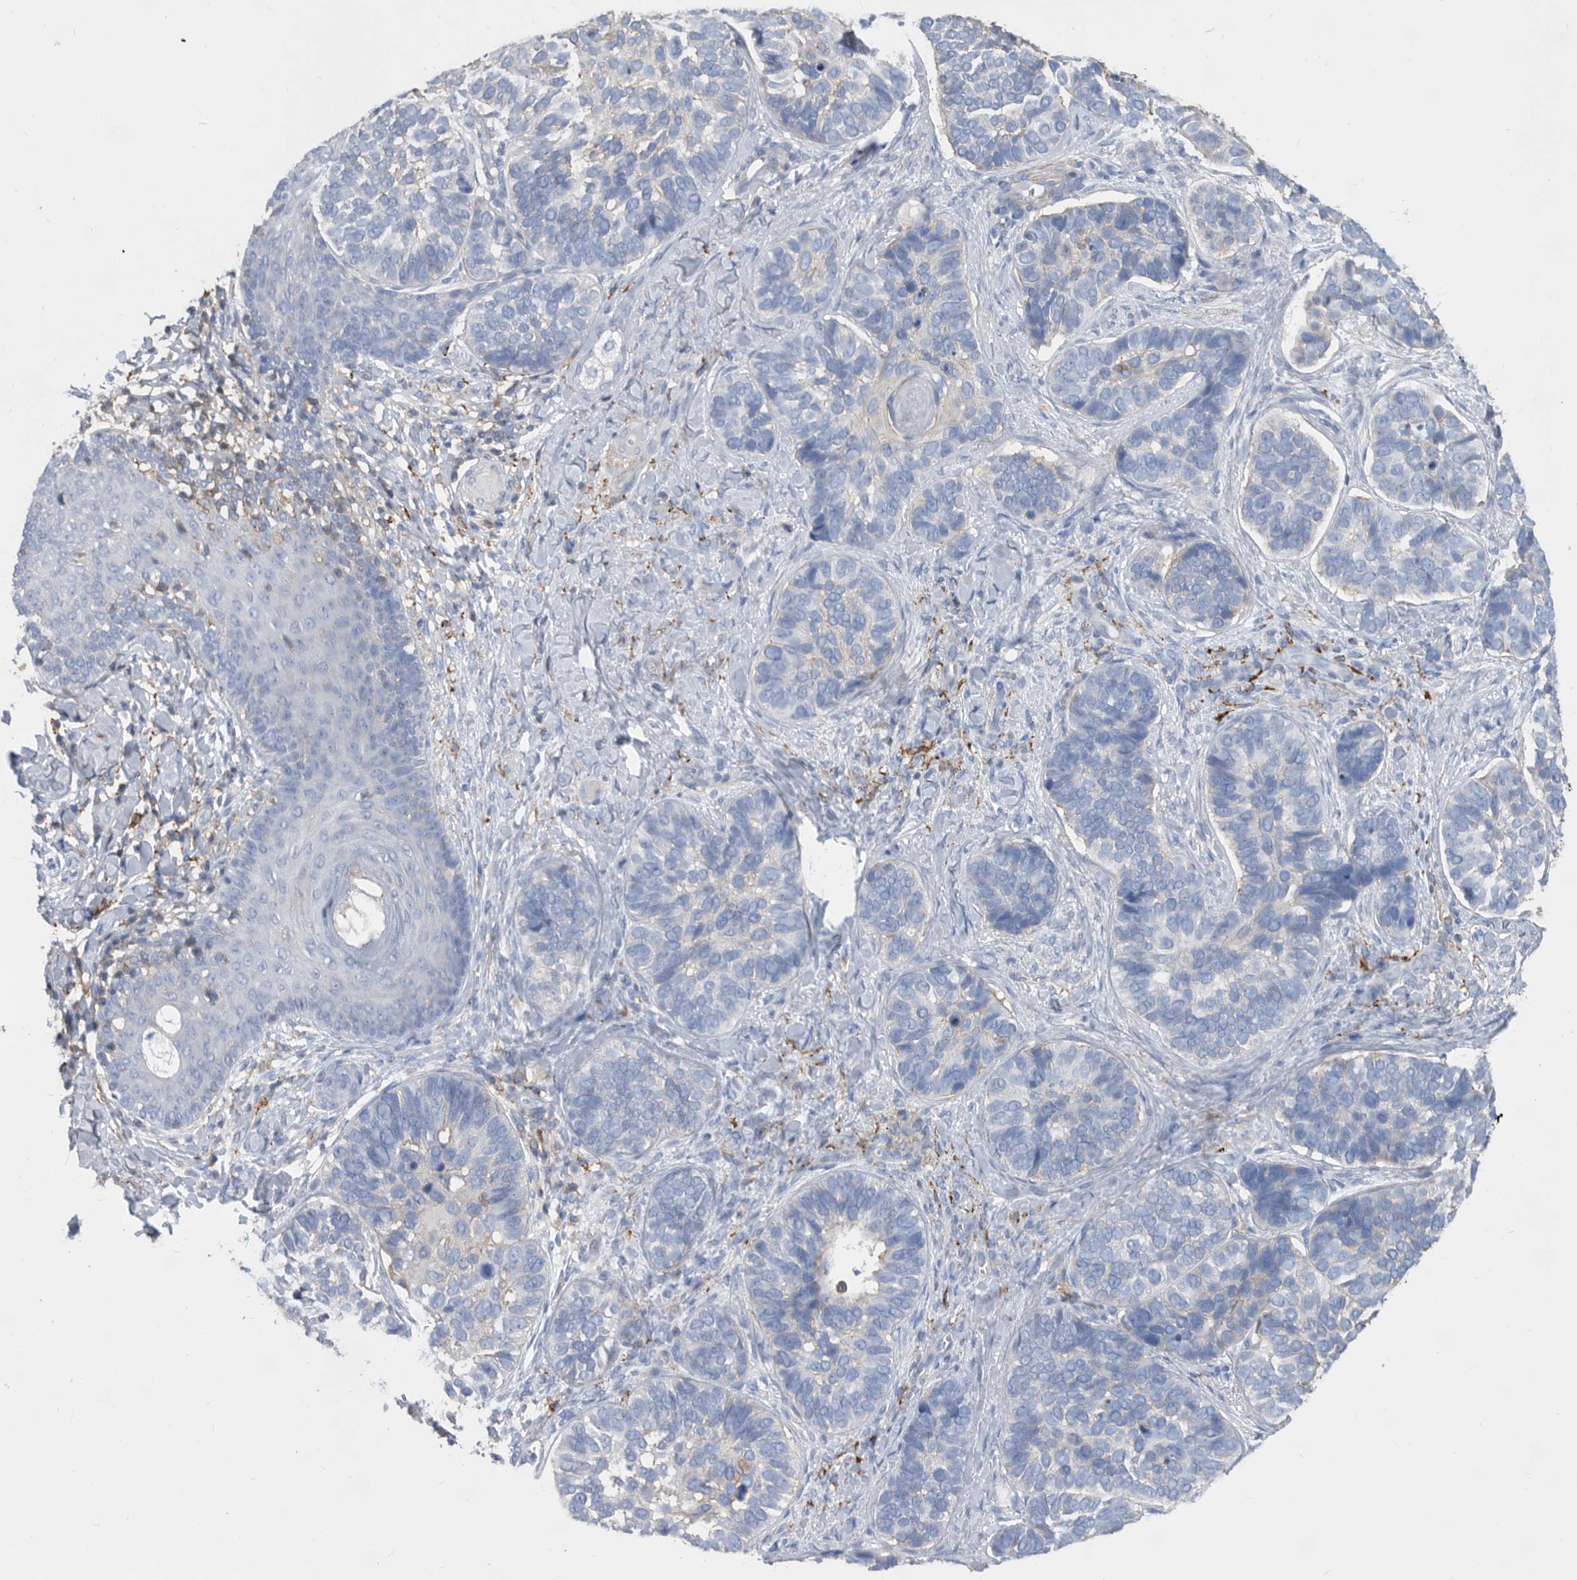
{"staining": {"intensity": "negative", "quantity": "none", "location": "none"}, "tissue": "skin cancer", "cell_type": "Tumor cells", "image_type": "cancer", "snomed": [{"axis": "morphology", "description": "Basal cell carcinoma"}, {"axis": "topography", "description": "Skin"}], "caption": "Immunohistochemical staining of skin cancer exhibits no significant staining in tumor cells. Brightfield microscopy of IHC stained with DAB (brown) and hematoxylin (blue), captured at high magnification.", "gene": "MS4A4A", "patient": {"sex": "male", "age": 62}}